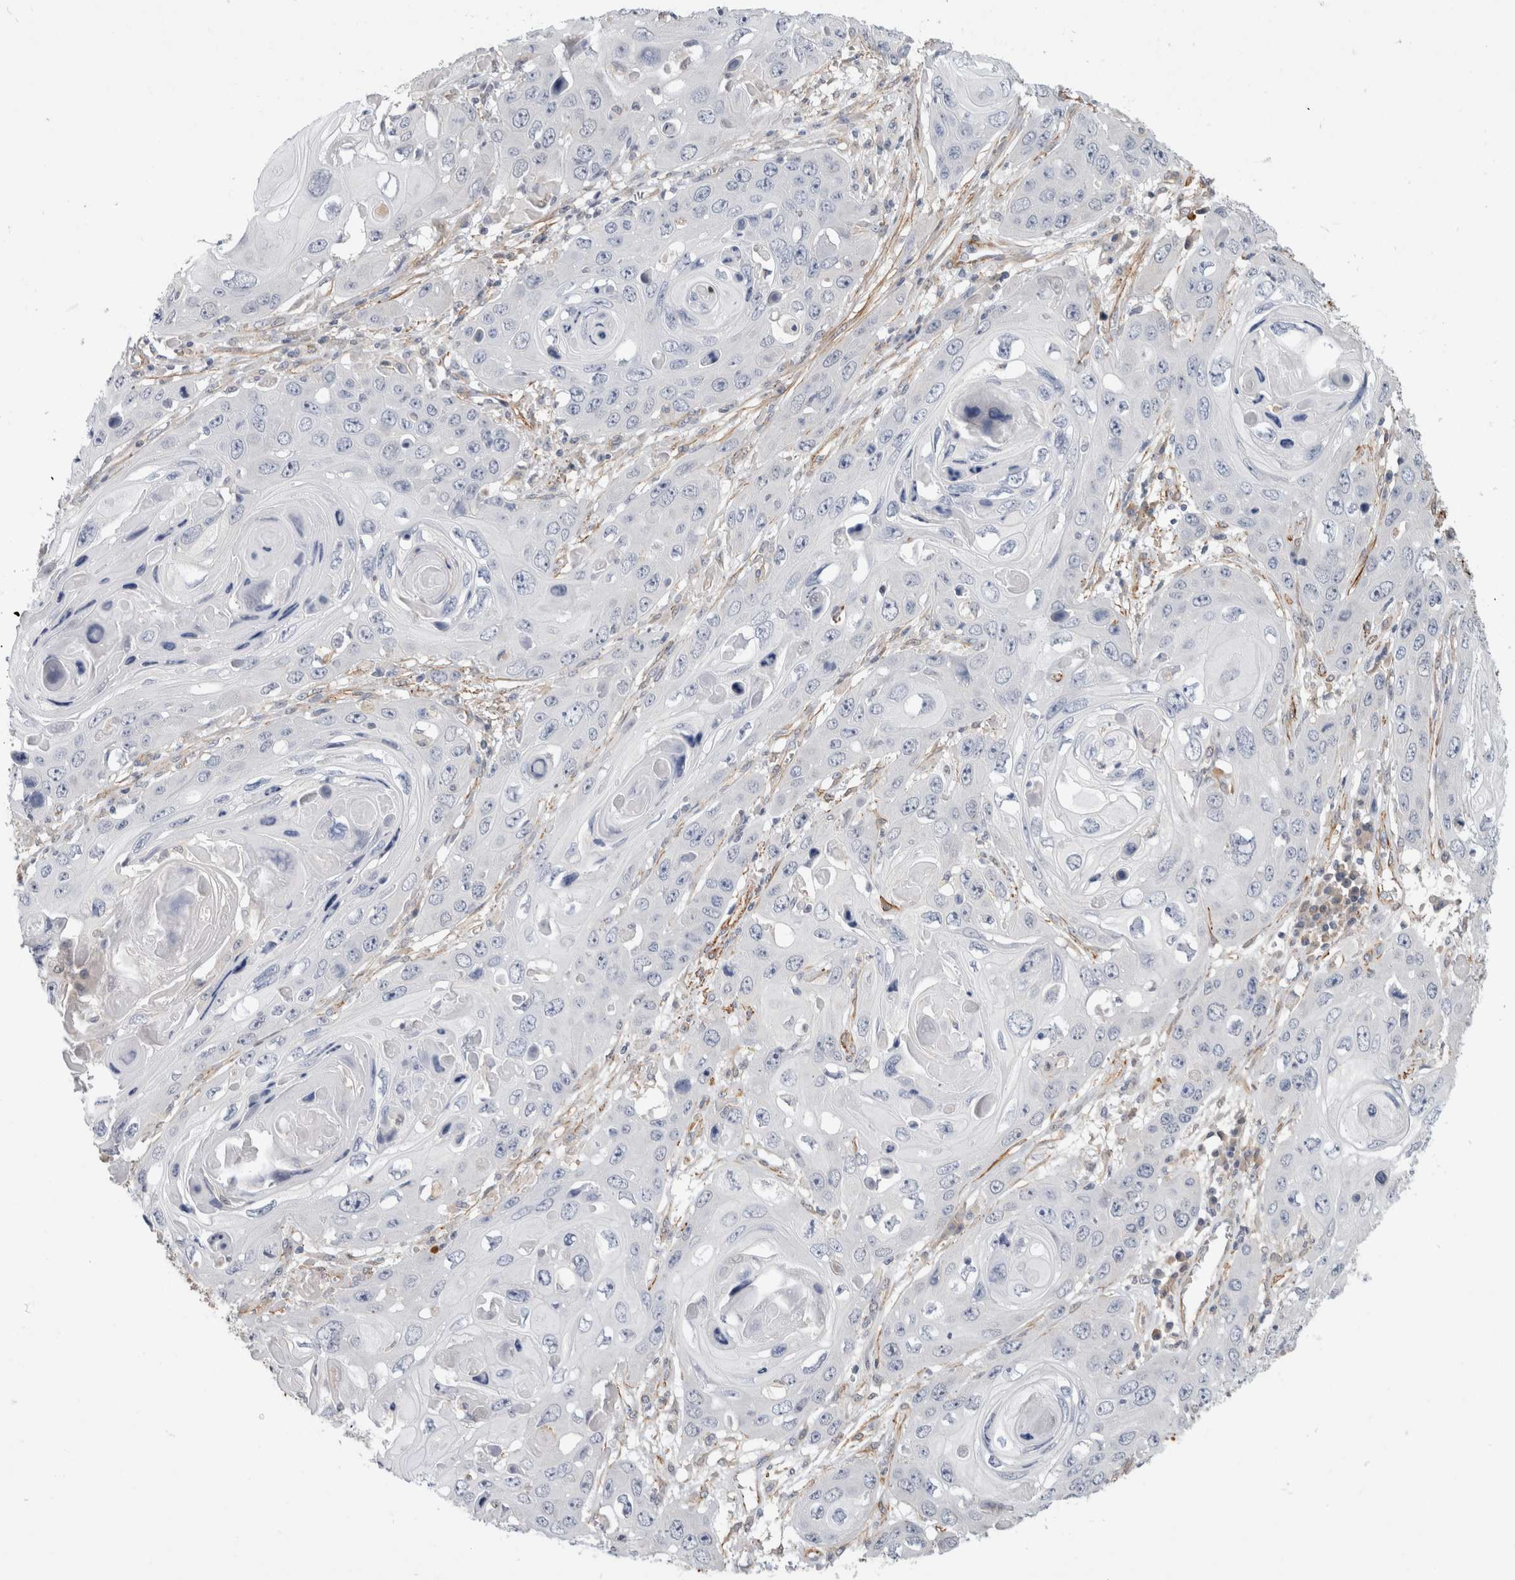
{"staining": {"intensity": "negative", "quantity": "none", "location": "none"}, "tissue": "skin cancer", "cell_type": "Tumor cells", "image_type": "cancer", "snomed": [{"axis": "morphology", "description": "Squamous cell carcinoma, NOS"}, {"axis": "topography", "description": "Skin"}], "caption": "A histopathology image of skin cancer (squamous cell carcinoma) stained for a protein demonstrates no brown staining in tumor cells.", "gene": "PGM1", "patient": {"sex": "male", "age": 55}}